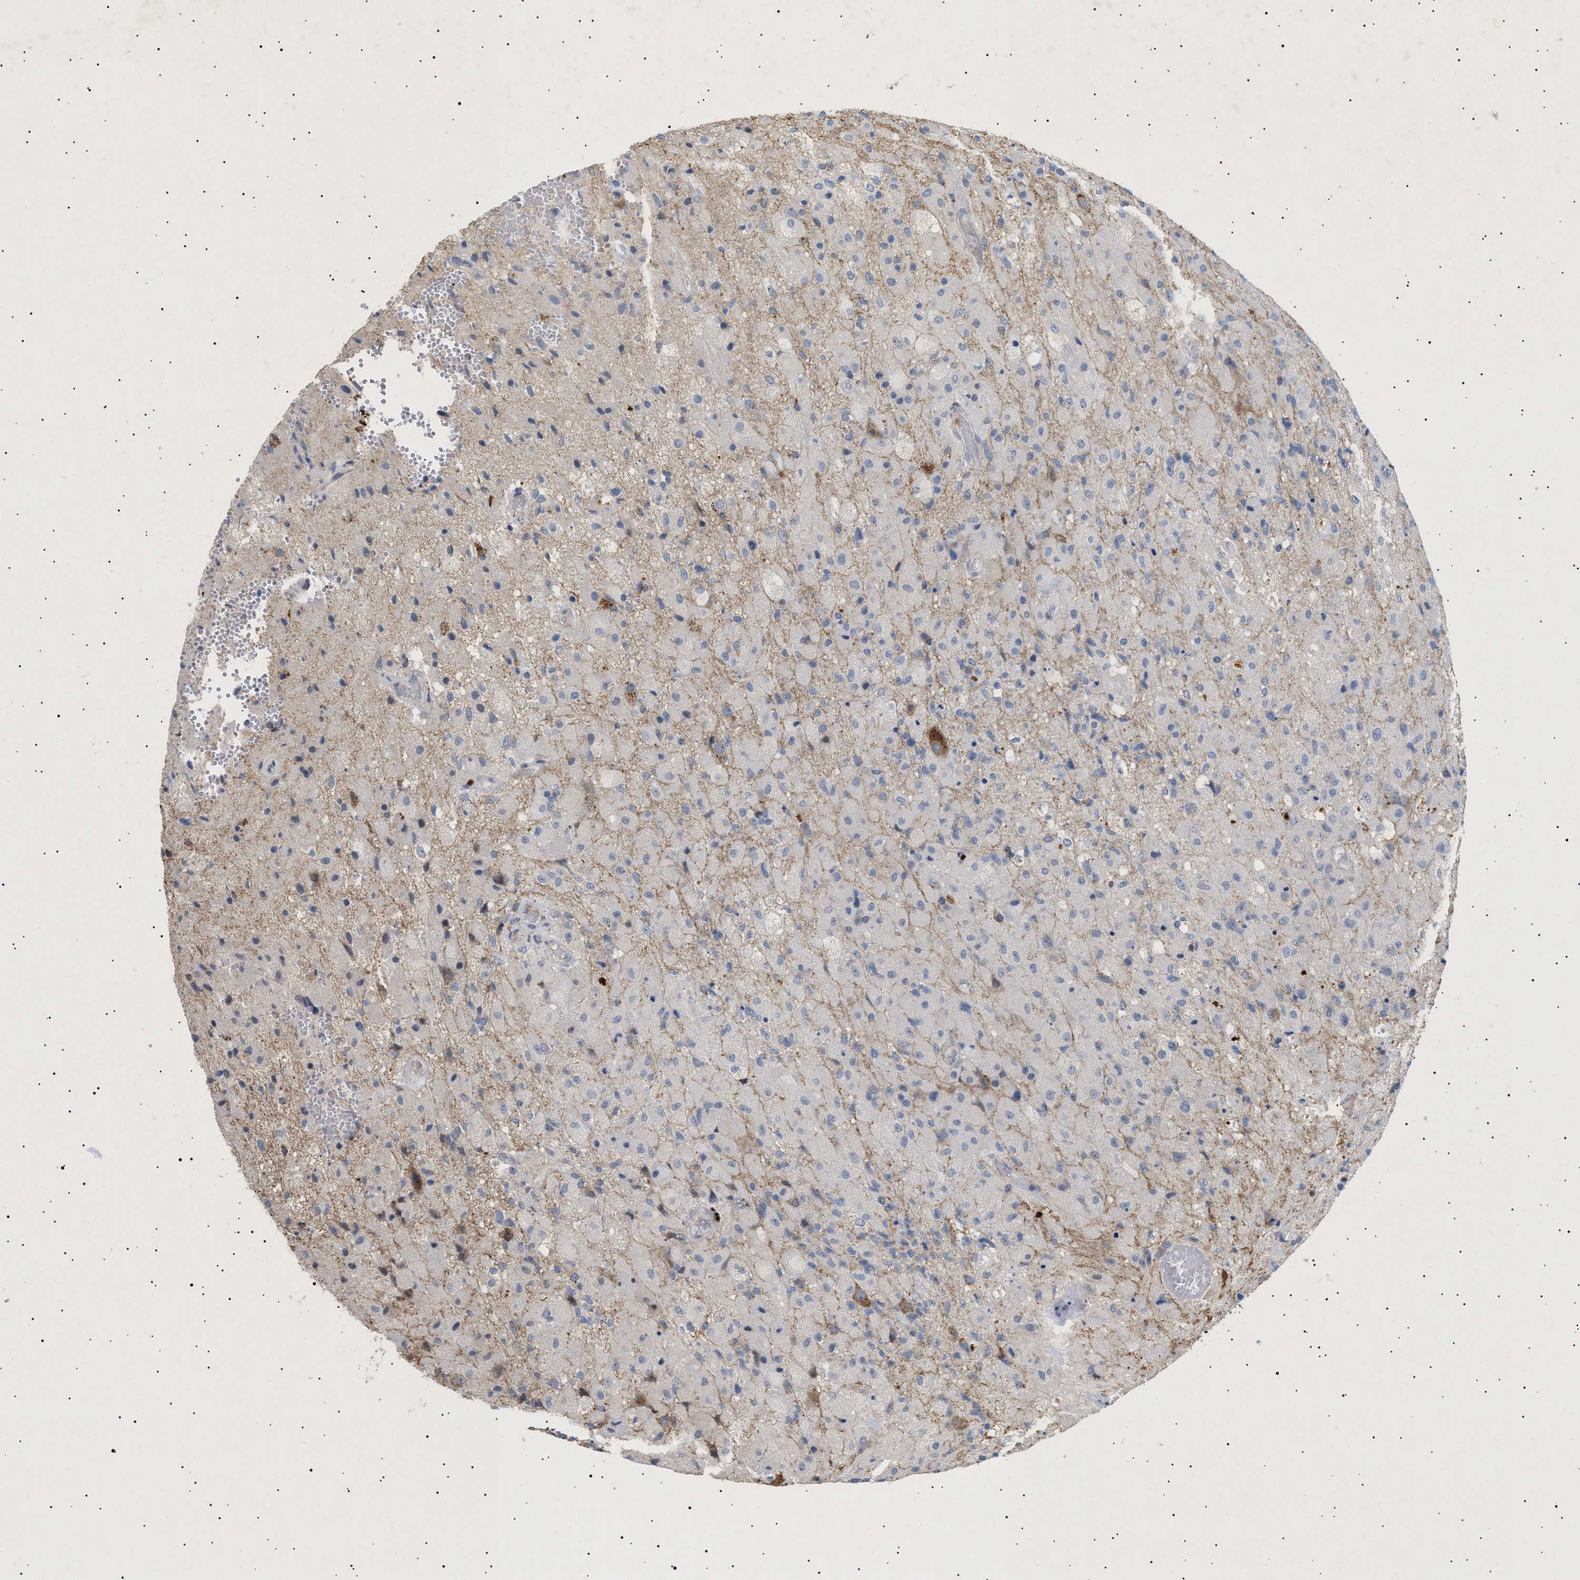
{"staining": {"intensity": "negative", "quantity": "none", "location": "none"}, "tissue": "glioma", "cell_type": "Tumor cells", "image_type": "cancer", "snomed": [{"axis": "morphology", "description": "Normal tissue, NOS"}, {"axis": "morphology", "description": "Glioma, malignant, High grade"}, {"axis": "topography", "description": "Cerebral cortex"}], "caption": "Immunohistochemical staining of human malignant high-grade glioma exhibits no significant expression in tumor cells.", "gene": "SIRT5", "patient": {"sex": "male", "age": 77}}